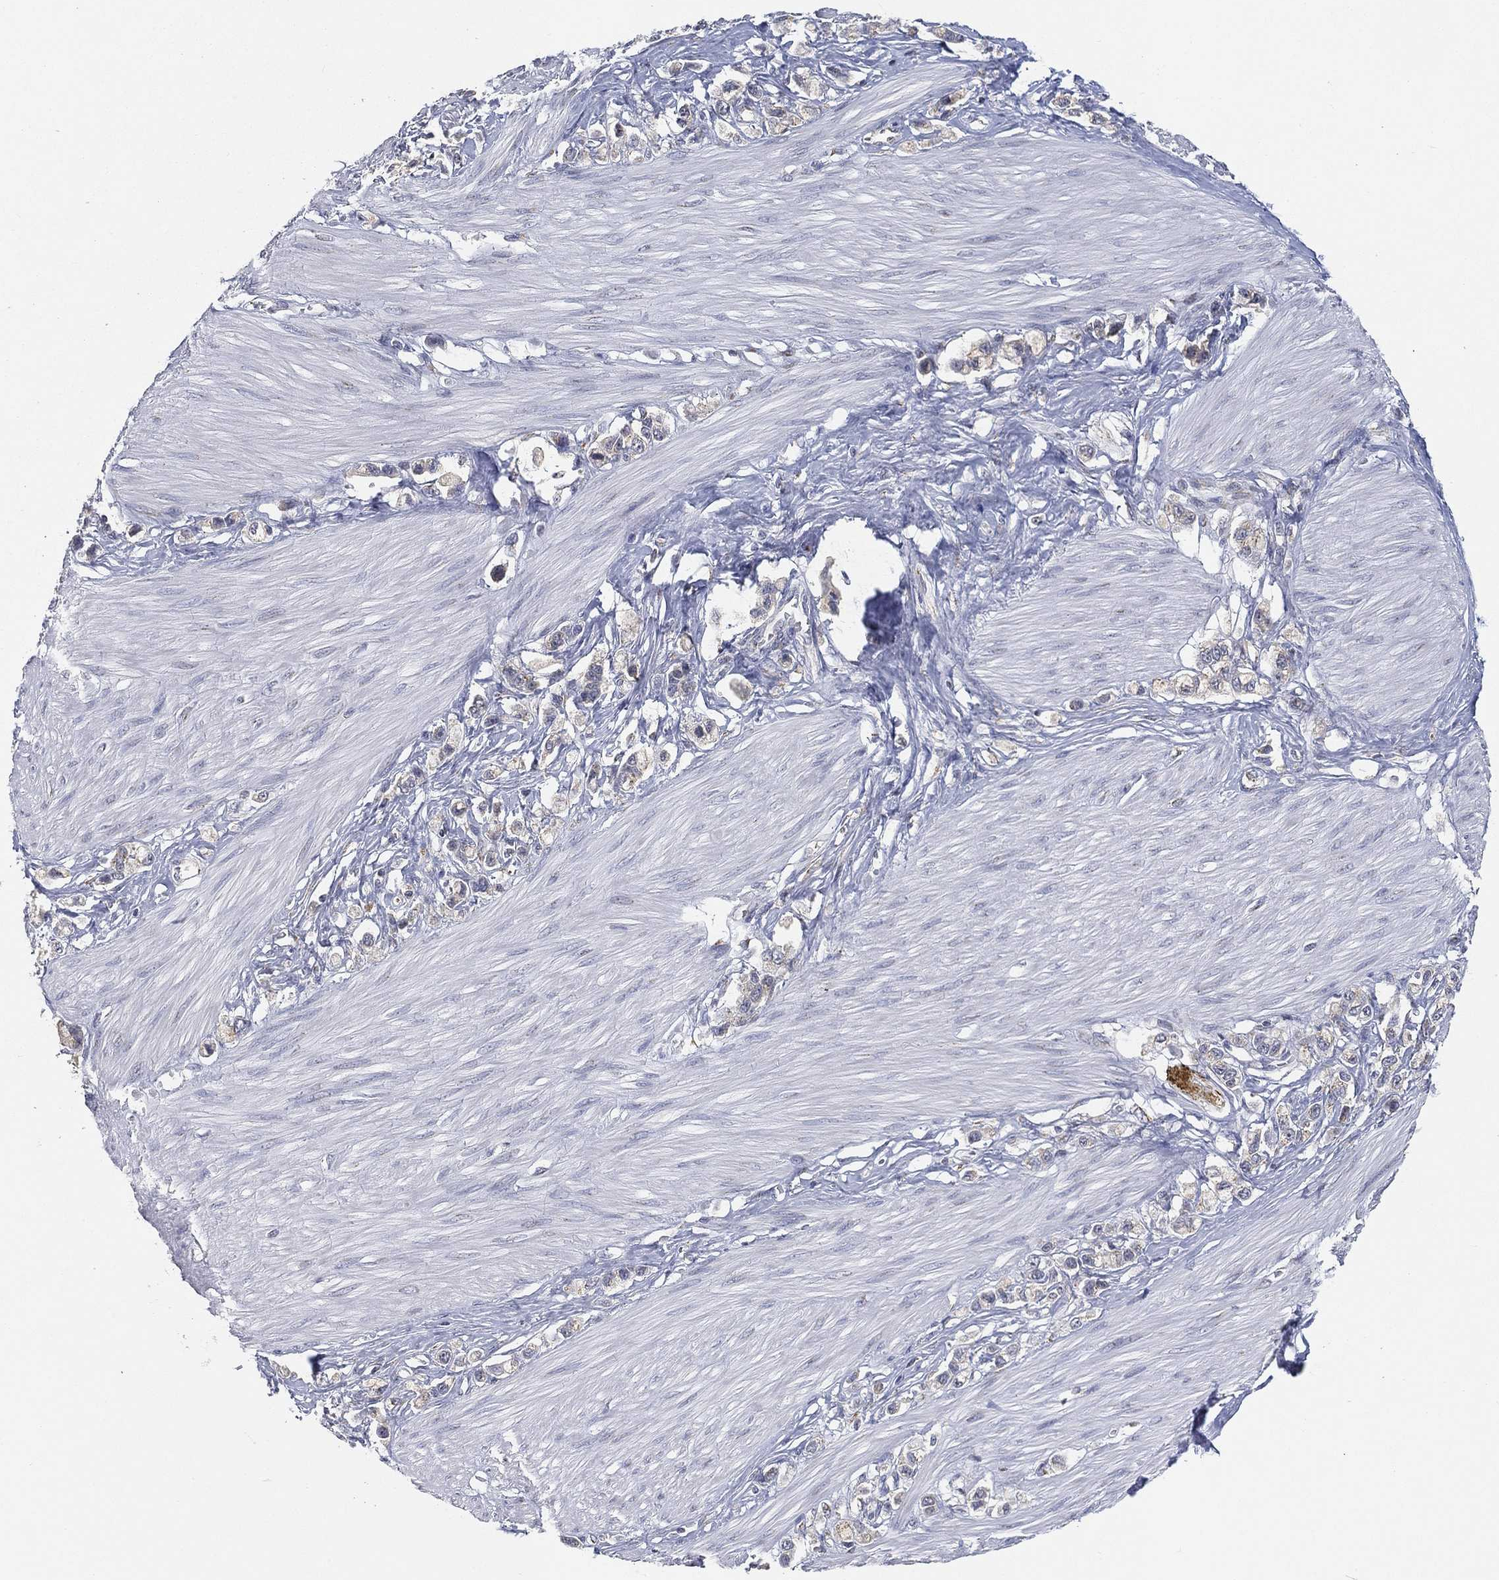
{"staining": {"intensity": "negative", "quantity": "none", "location": "none"}, "tissue": "stomach cancer", "cell_type": "Tumor cells", "image_type": "cancer", "snomed": [{"axis": "morphology", "description": "Normal tissue, NOS"}, {"axis": "morphology", "description": "Adenocarcinoma, NOS"}, {"axis": "morphology", "description": "Adenocarcinoma, High grade"}, {"axis": "topography", "description": "Stomach, upper"}, {"axis": "topography", "description": "Stomach"}], "caption": "Micrograph shows no protein positivity in tumor cells of adenocarcinoma (stomach) tissue. Nuclei are stained in blue.", "gene": "TICAM1", "patient": {"sex": "female", "age": 65}}